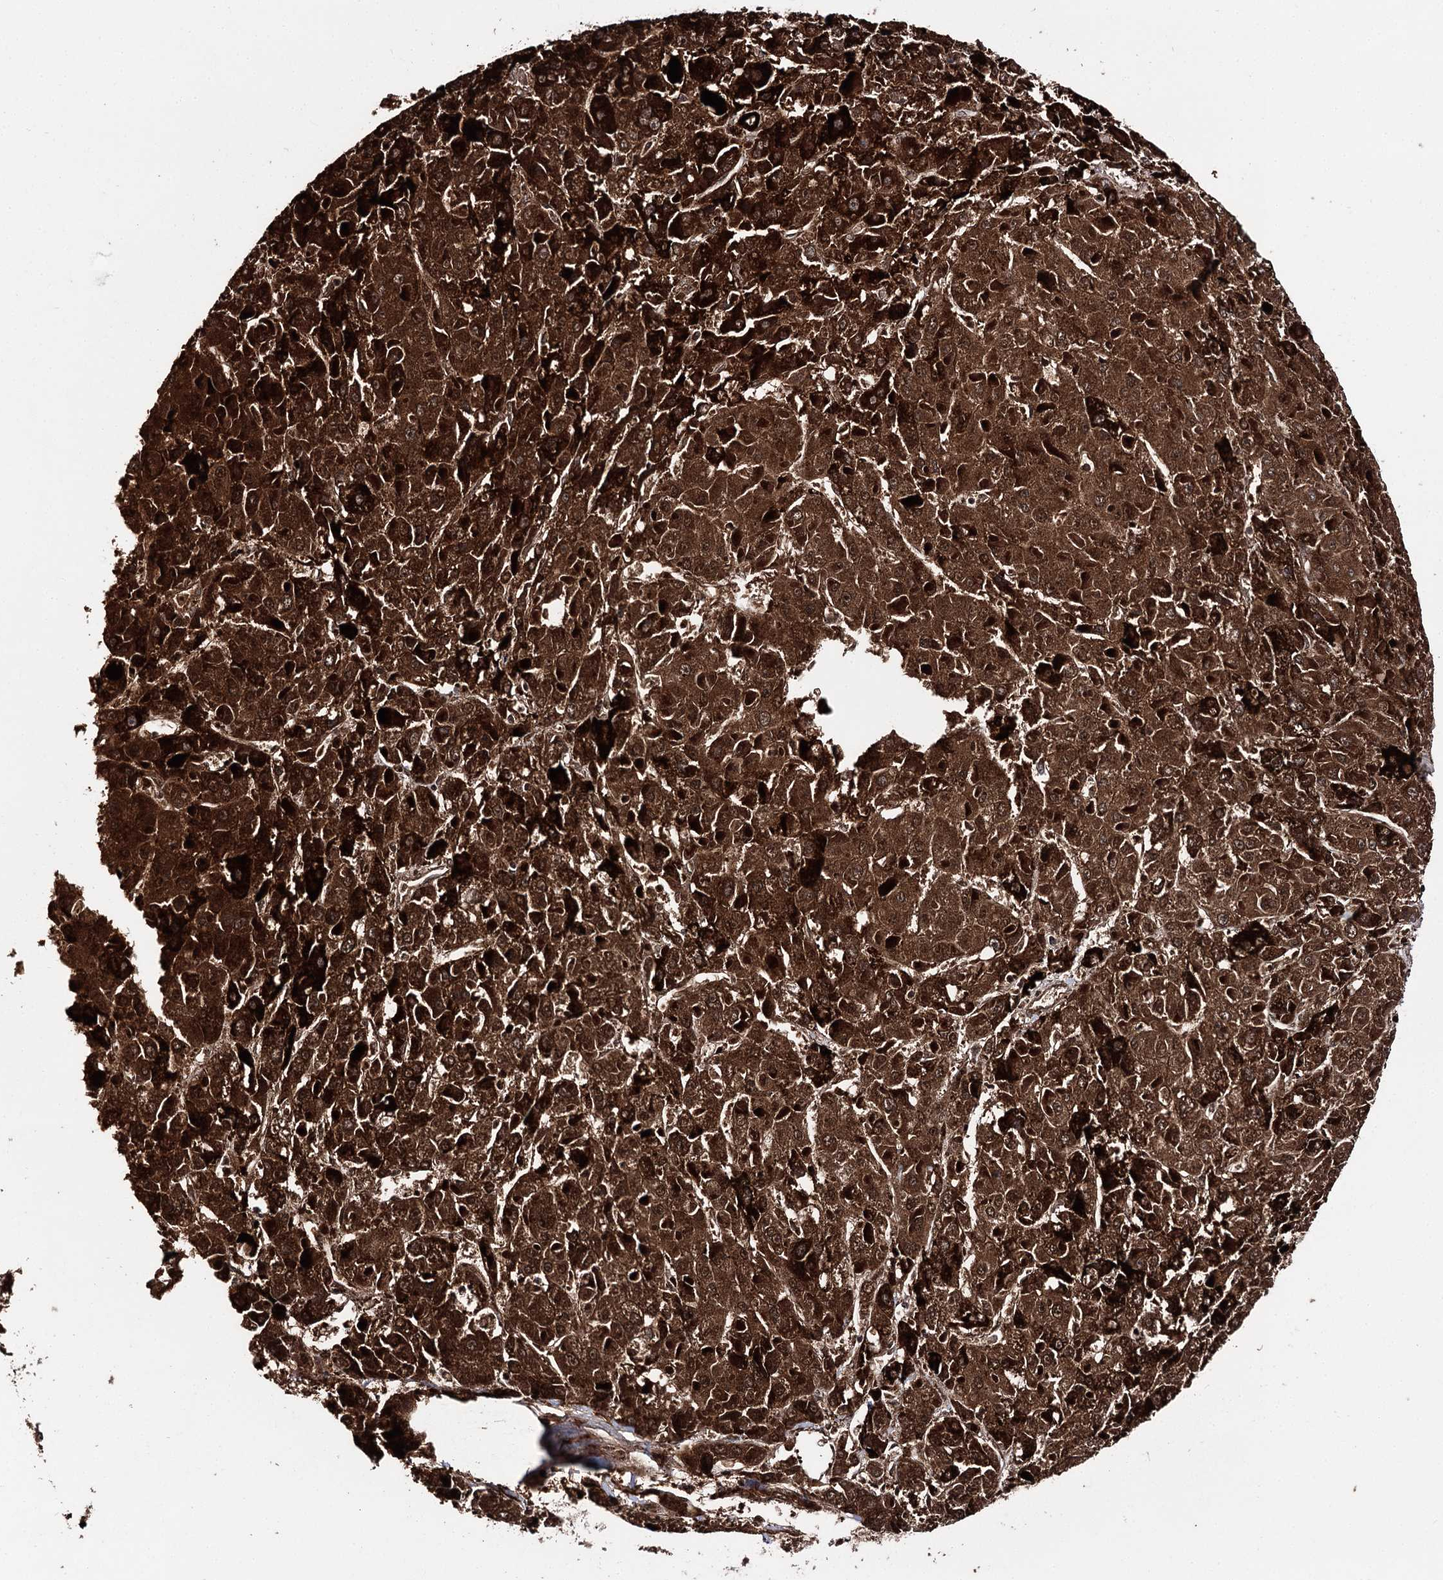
{"staining": {"intensity": "strong", "quantity": ">75%", "location": "cytoplasmic/membranous,nuclear"}, "tissue": "liver cancer", "cell_type": "Tumor cells", "image_type": "cancer", "snomed": [{"axis": "morphology", "description": "Carcinoma, Hepatocellular, NOS"}, {"axis": "topography", "description": "Liver"}], "caption": "This histopathology image exhibits IHC staining of liver cancer, with high strong cytoplasmic/membranous and nuclear expression in about >75% of tumor cells.", "gene": "FAM53B", "patient": {"sex": "female", "age": 73}}